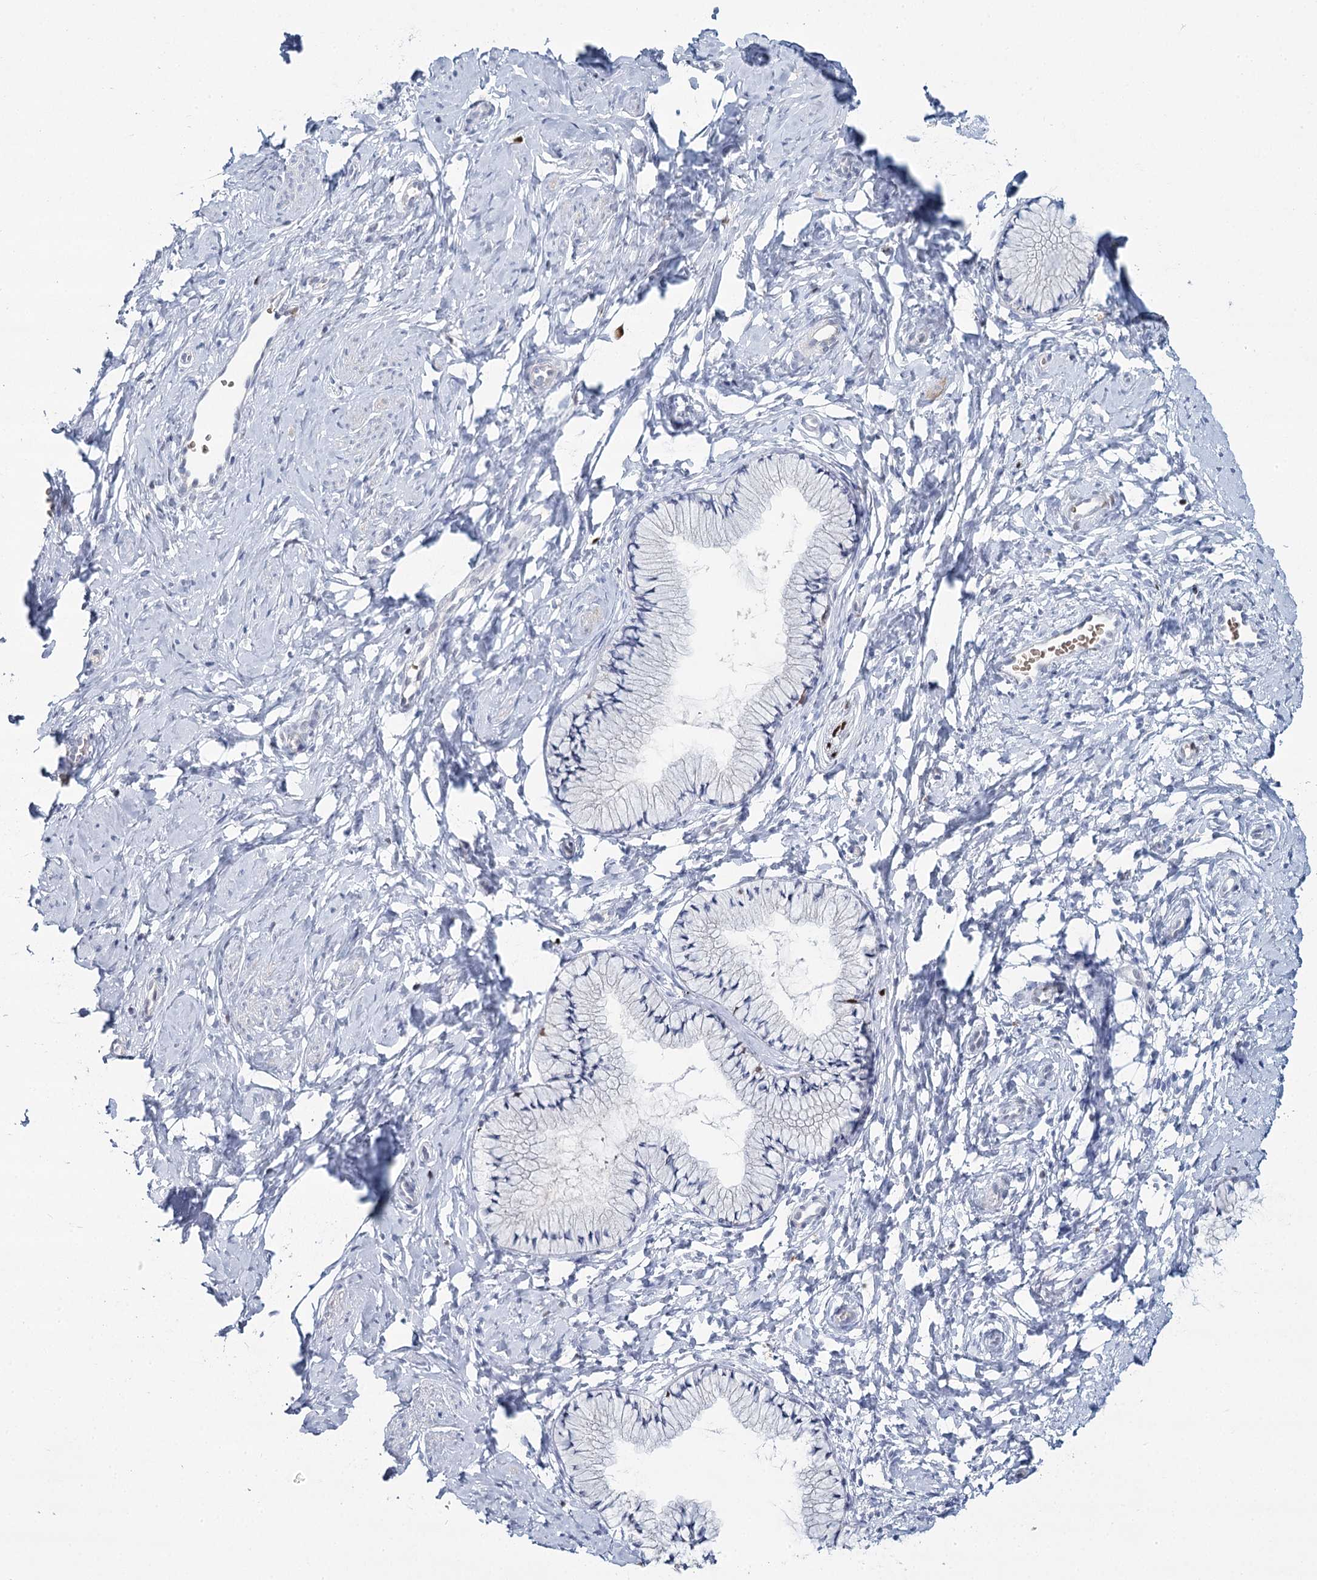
{"staining": {"intensity": "negative", "quantity": "none", "location": "none"}, "tissue": "cervix", "cell_type": "Glandular cells", "image_type": "normal", "snomed": [{"axis": "morphology", "description": "Normal tissue, NOS"}, {"axis": "topography", "description": "Cervix"}], "caption": "High power microscopy photomicrograph of an IHC micrograph of unremarkable cervix, revealing no significant expression in glandular cells. Nuclei are stained in blue.", "gene": "IGSF3", "patient": {"sex": "female", "age": 33}}